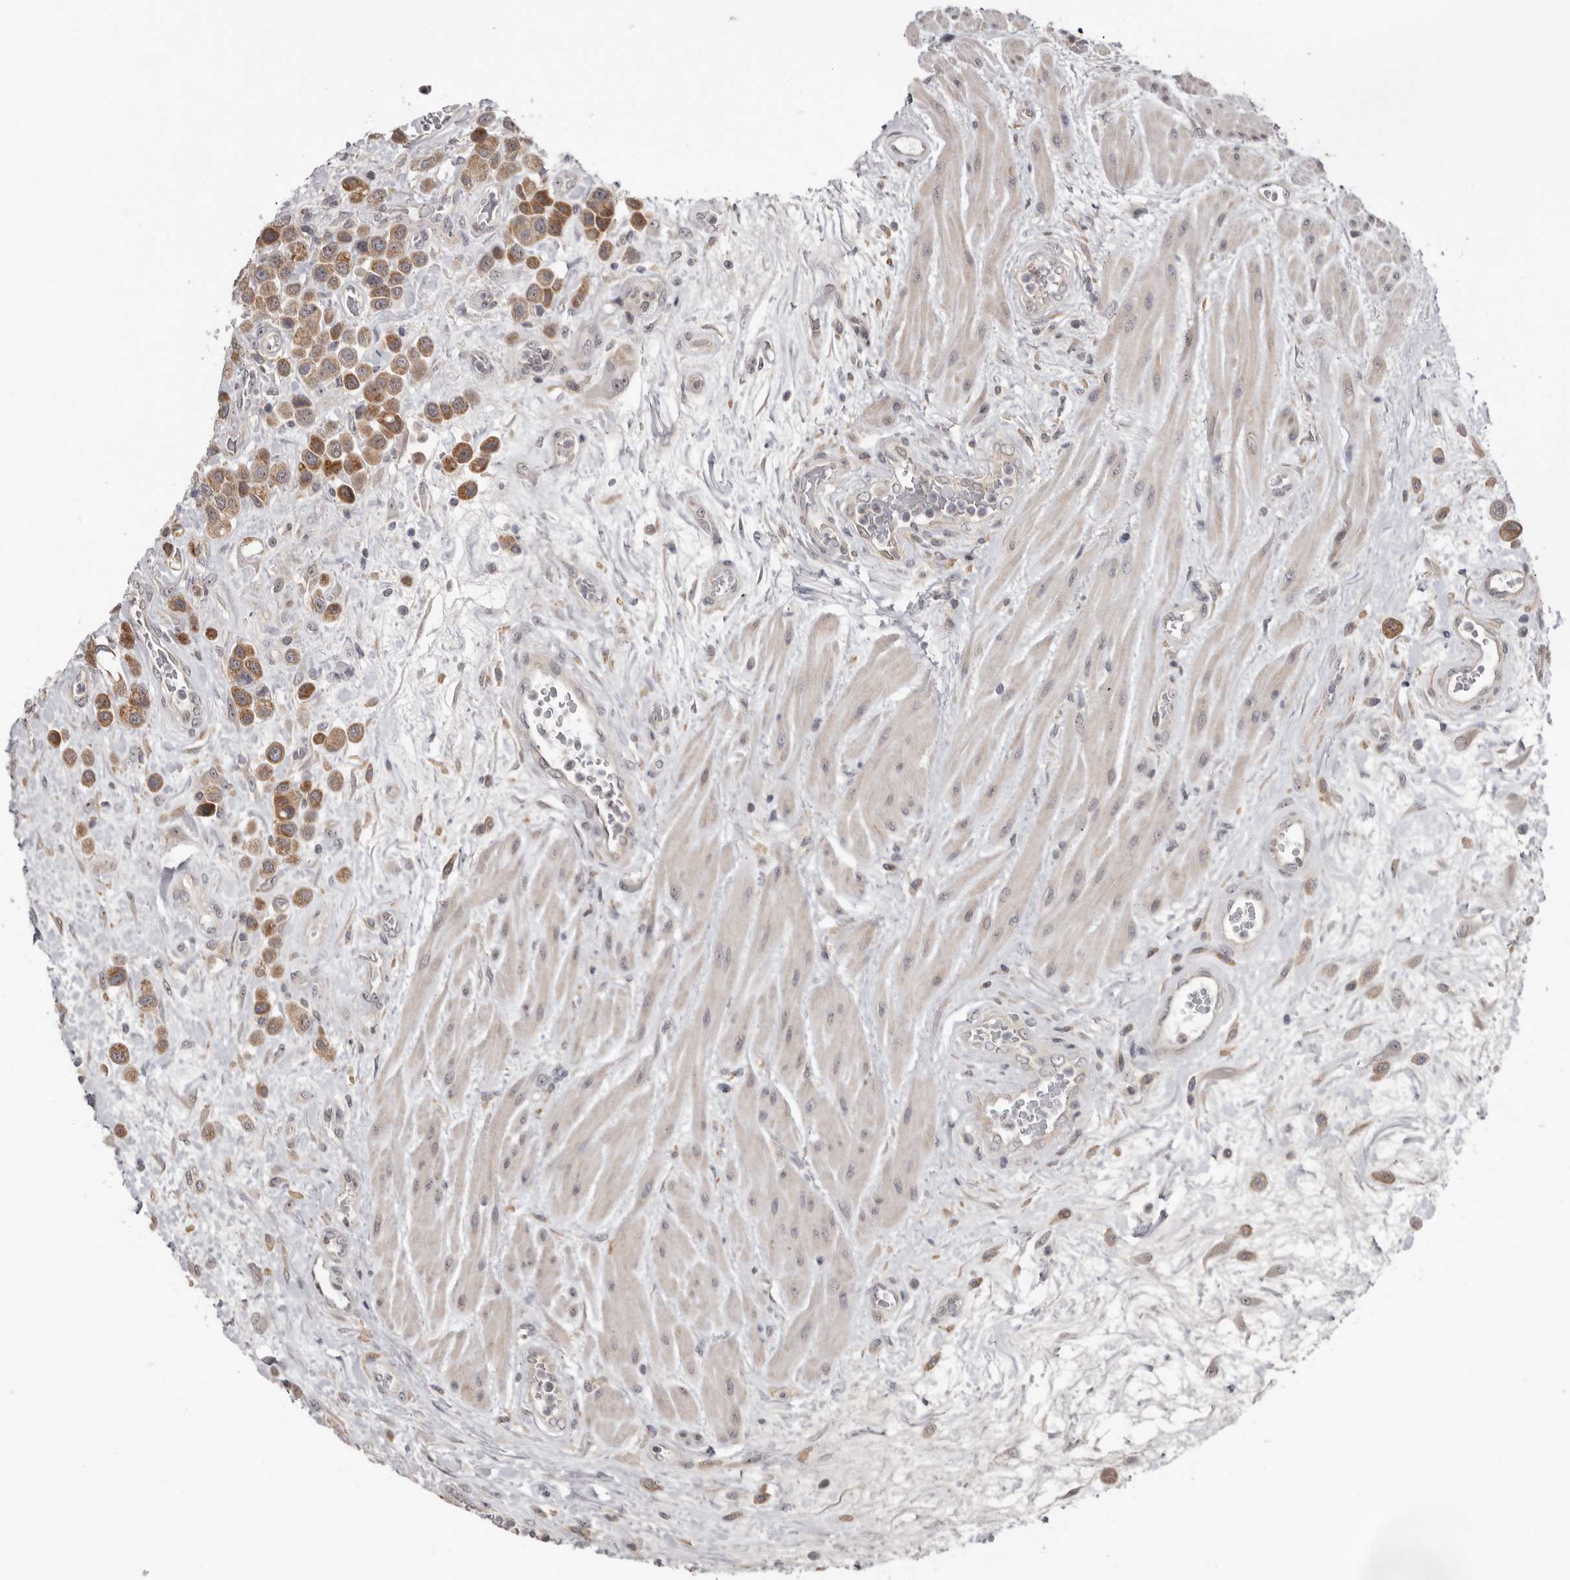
{"staining": {"intensity": "moderate", "quantity": ">75%", "location": "cytoplasmic/membranous"}, "tissue": "urothelial cancer", "cell_type": "Tumor cells", "image_type": "cancer", "snomed": [{"axis": "morphology", "description": "Urothelial carcinoma, High grade"}, {"axis": "topography", "description": "Urinary bladder"}], "caption": "The photomicrograph displays immunohistochemical staining of high-grade urothelial carcinoma. There is moderate cytoplasmic/membranous staining is seen in about >75% of tumor cells. (brown staining indicates protein expression, while blue staining denotes nuclei).", "gene": "BAD", "patient": {"sex": "male", "age": 50}}